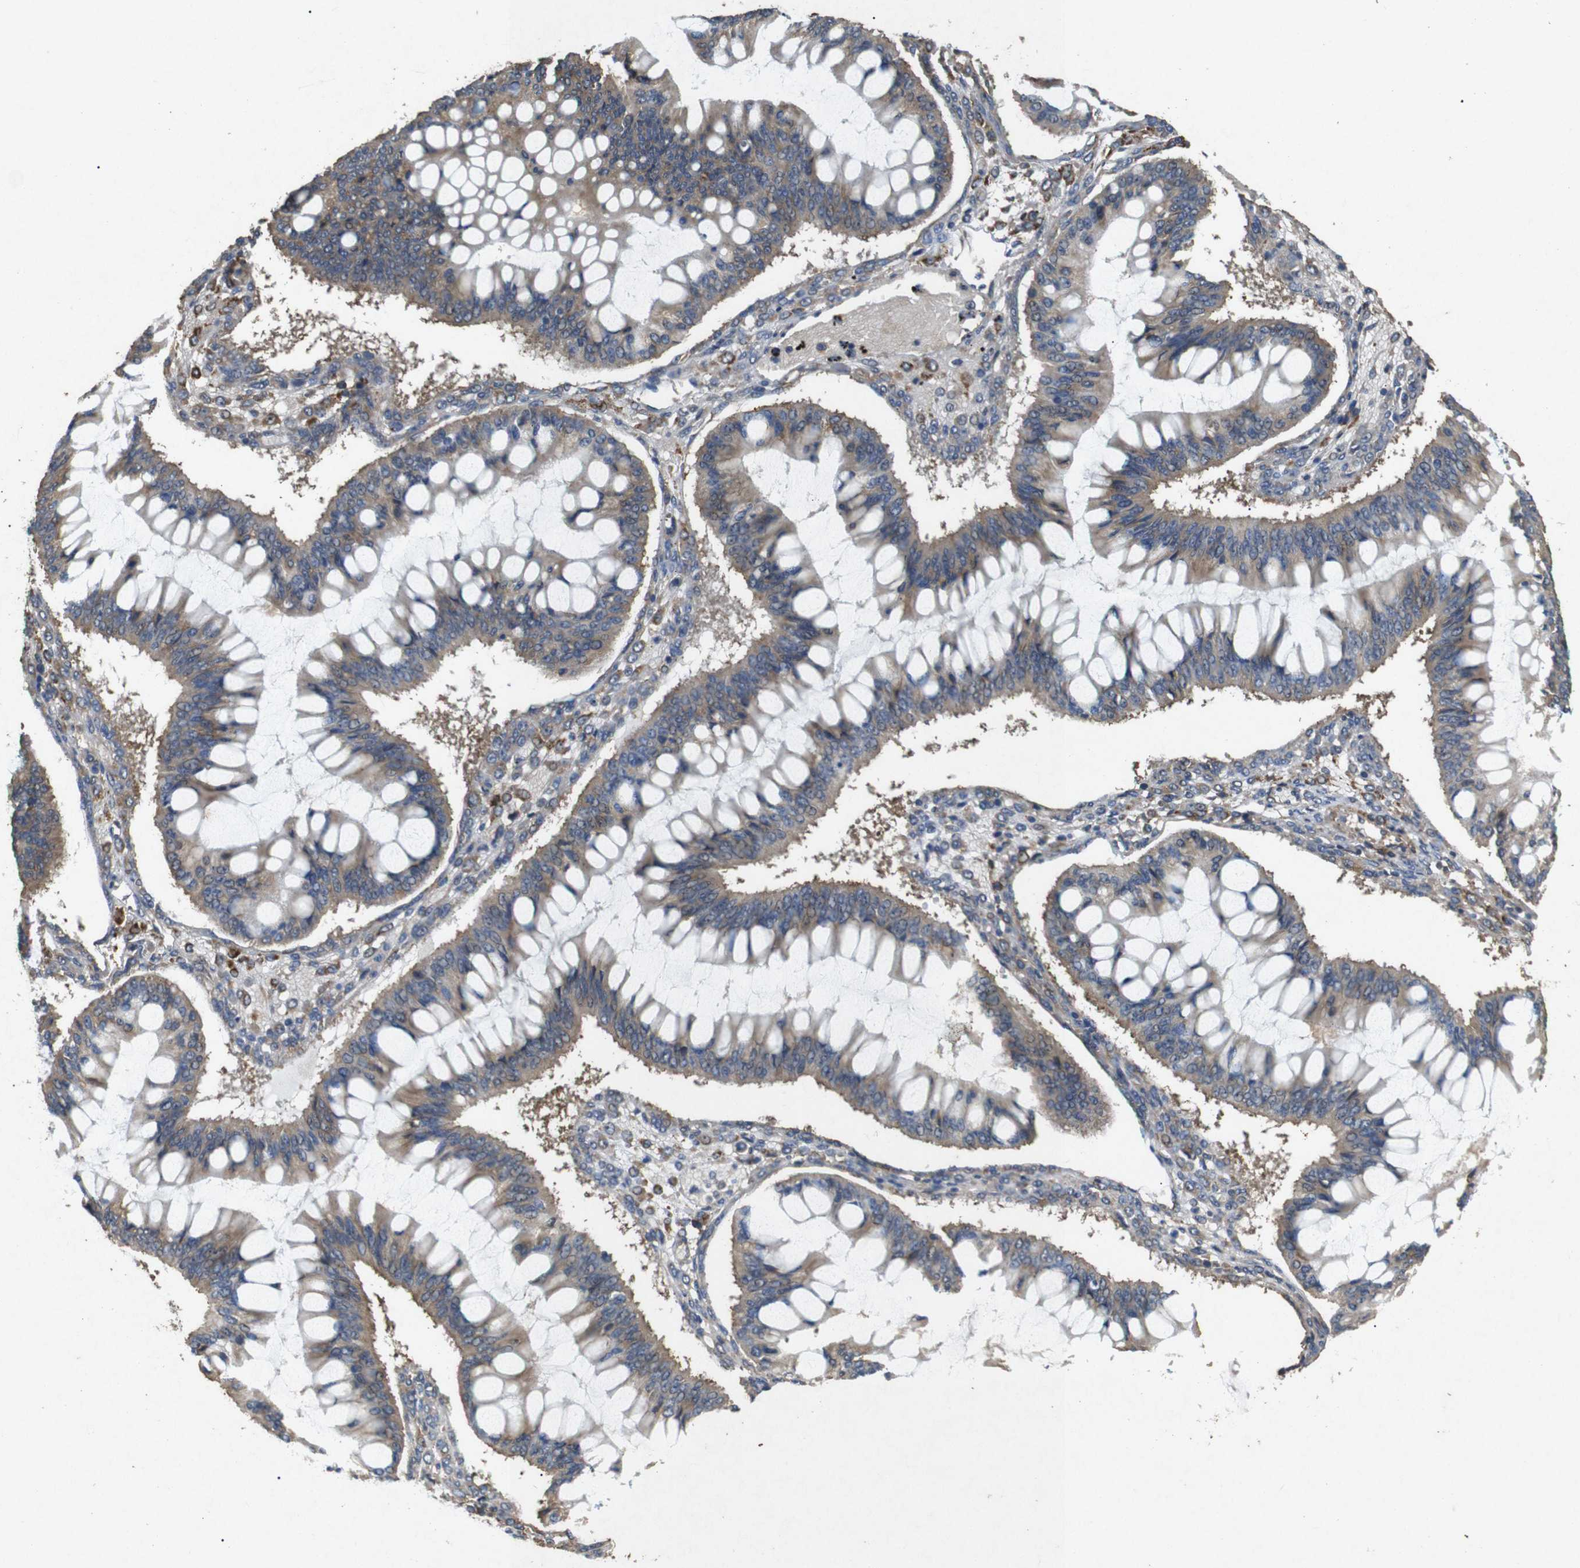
{"staining": {"intensity": "moderate", "quantity": ">75%", "location": "cytoplasmic/membranous"}, "tissue": "ovarian cancer", "cell_type": "Tumor cells", "image_type": "cancer", "snomed": [{"axis": "morphology", "description": "Cystadenocarcinoma, mucinous, NOS"}, {"axis": "topography", "description": "Ovary"}], "caption": "A photomicrograph of ovarian cancer stained for a protein shows moderate cytoplasmic/membranous brown staining in tumor cells.", "gene": "BNIP3", "patient": {"sex": "female", "age": 73}}